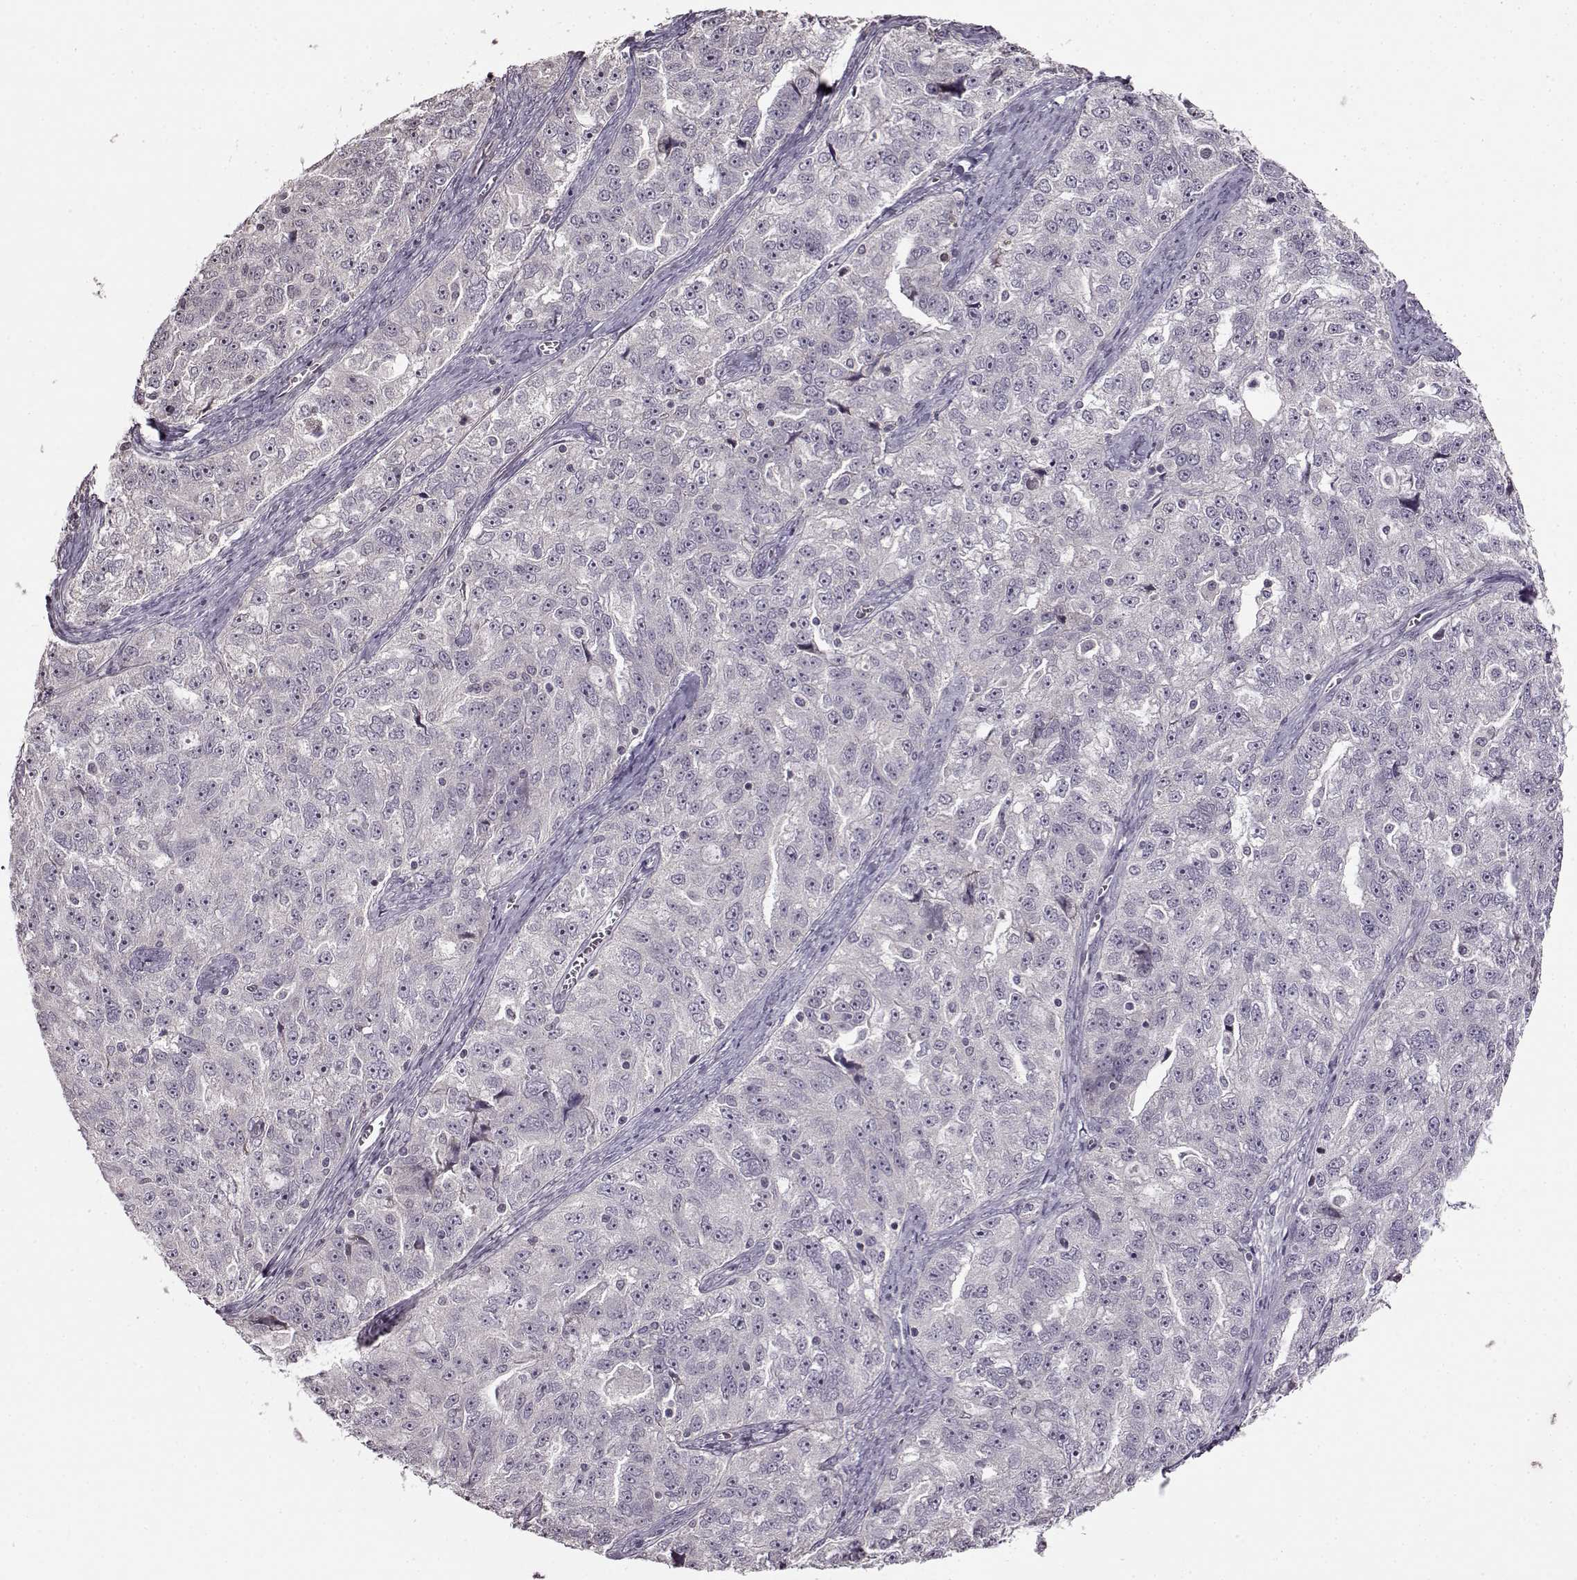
{"staining": {"intensity": "negative", "quantity": "none", "location": "none"}, "tissue": "ovarian cancer", "cell_type": "Tumor cells", "image_type": "cancer", "snomed": [{"axis": "morphology", "description": "Cystadenocarcinoma, serous, NOS"}, {"axis": "topography", "description": "Ovary"}], "caption": "There is no significant positivity in tumor cells of serous cystadenocarcinoma (ovarian).", "gene": "FSHB", "patient": {"sex": "female", "age": 51}}